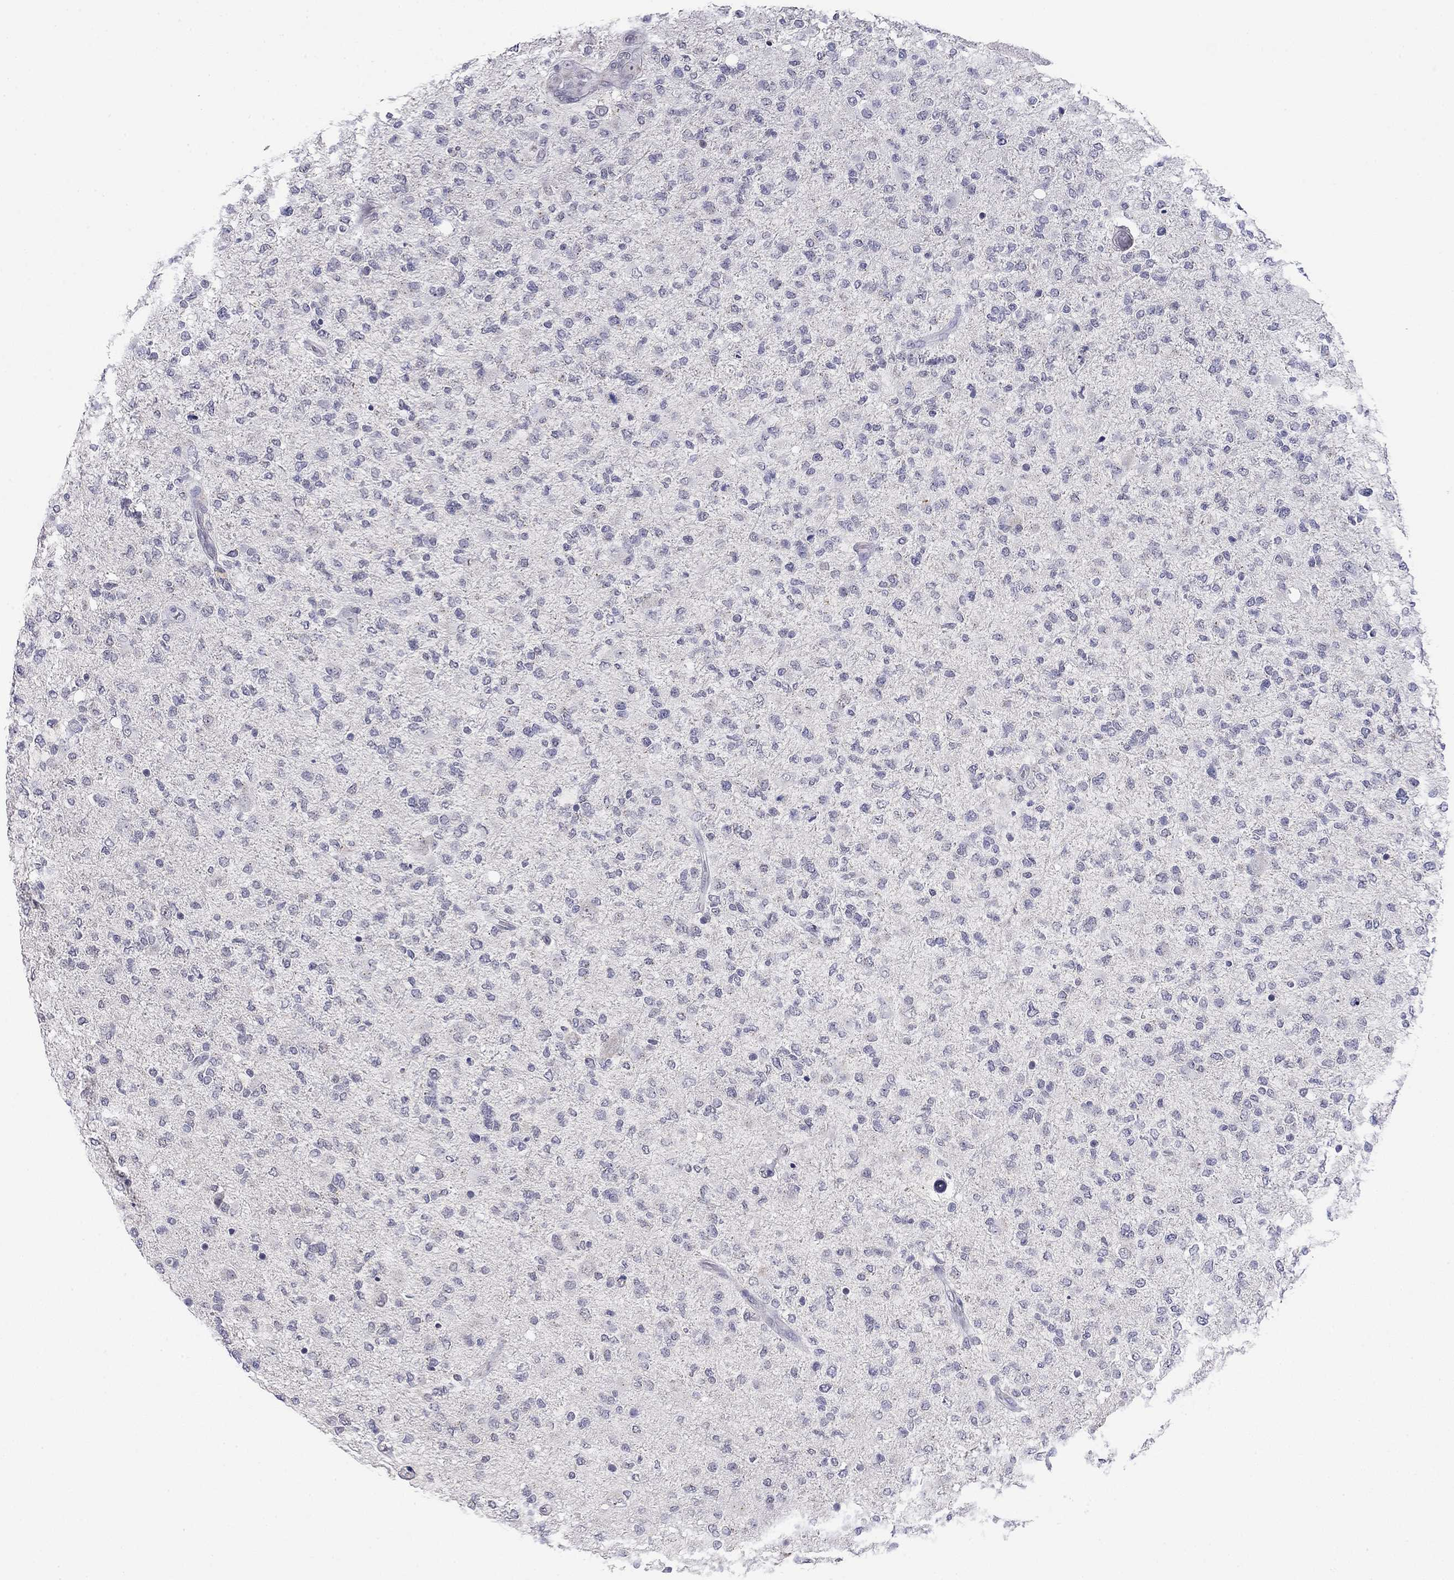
{"staining": {"intensity": "negative", "quantity": "none", "location": "none"}, "tissue": "glioma", "cell_type": "Tumor cells", "image_type": "cancer", "snomed": [{"axis": "morphology", "description": "Glioma, malignant, High grade"}, {"axis": "topography", "description": "Cerebral cortex"}], "caption": "DAB immunohistochemical staining of malignant glioma (high-grade) demonstrates no significant expression in tumor cells.", "gene": "WNK3", "patient": {"sex": "male", "age": 70}}